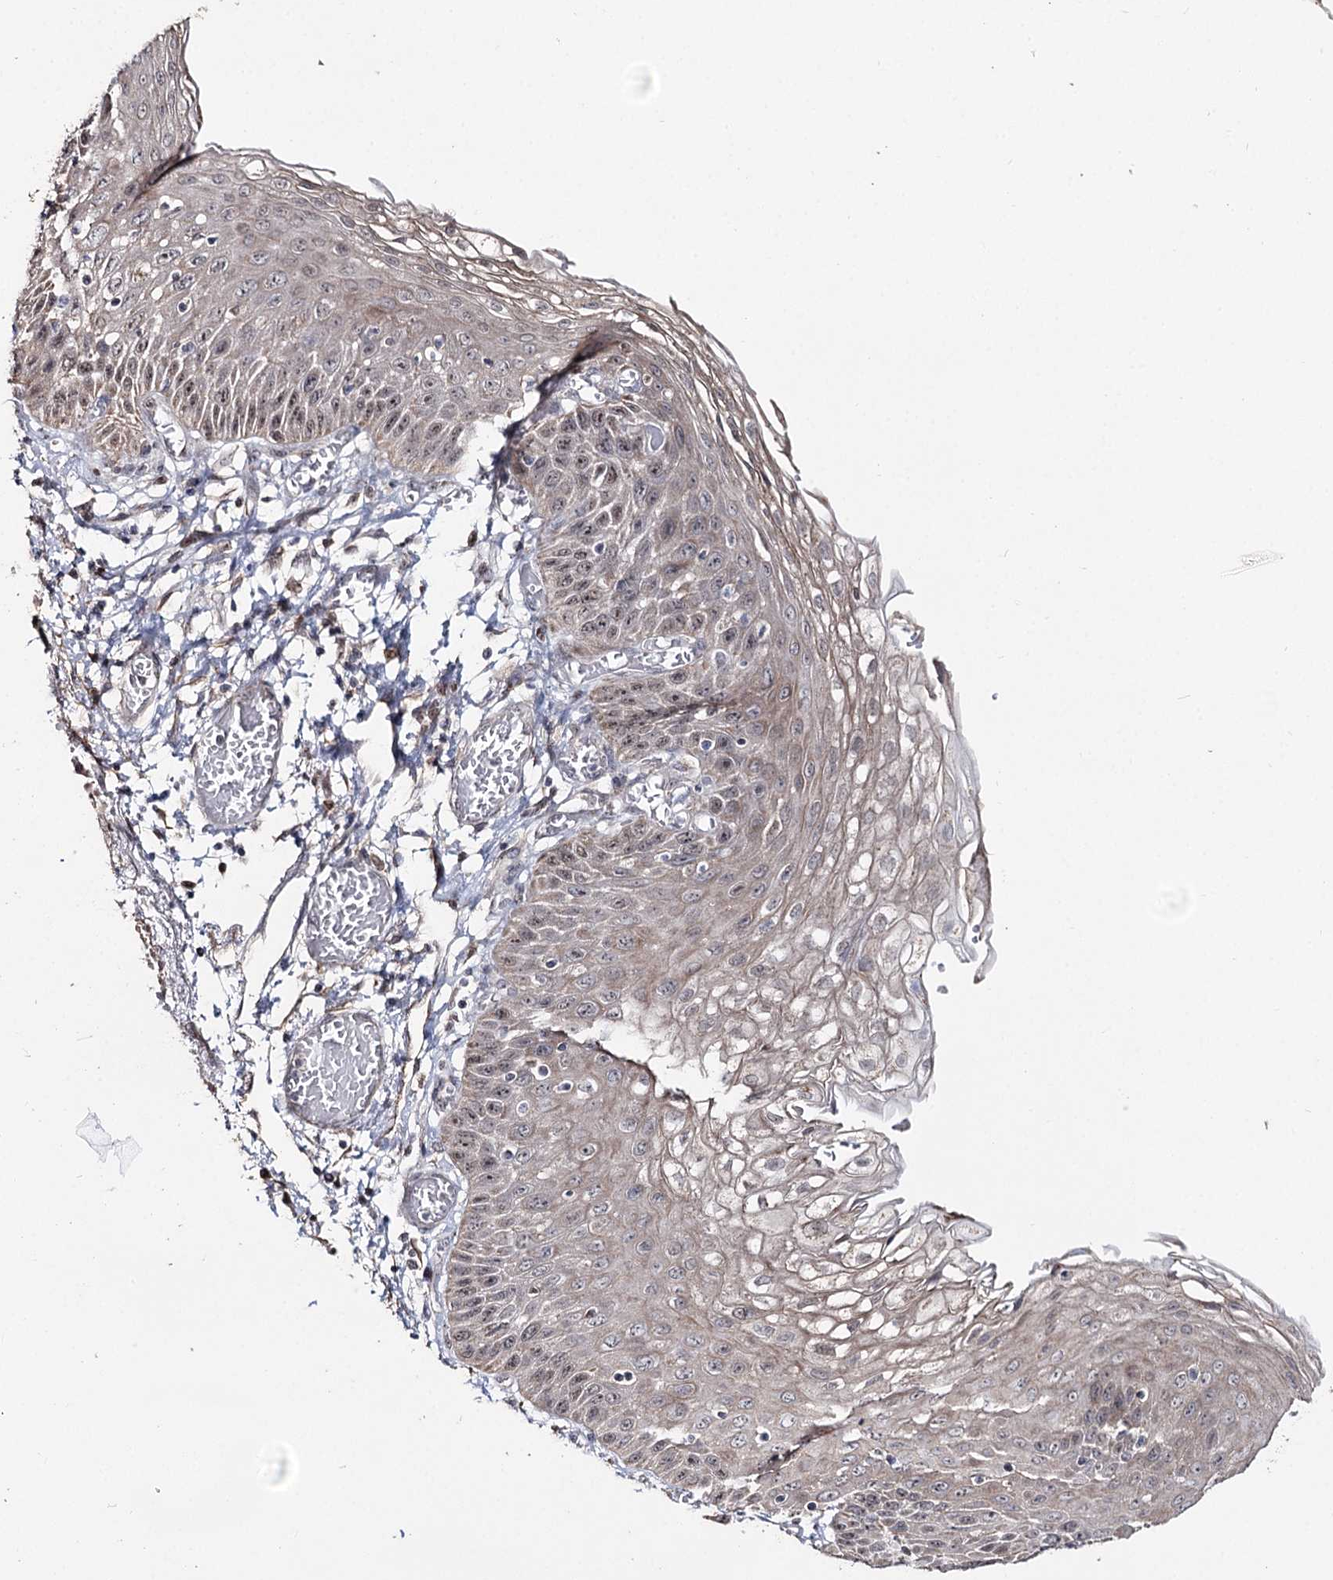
{"staining": {"intensity": "moderate", "quantity": "25%-75%", "location": "cytoplasmic/membranous,nuclear"}, "tissue": "esophagus", "cell_type": "Squamous epithelial cells", "image_type": "normal", "snomed": [{"axis": "morphology", "description": "Normal tissue, NOS"}, {"axis": "topography", "description": "Esophagus"}], "caption": "Protein staining of normal esophagus demonstrates moderate cytoplasmic/membranous,nuclear positivity in approximately 25%-75% of squamous epithelial cells.", "gene": "RUFY4", "patient": {"sex": "male", "age": 81}}